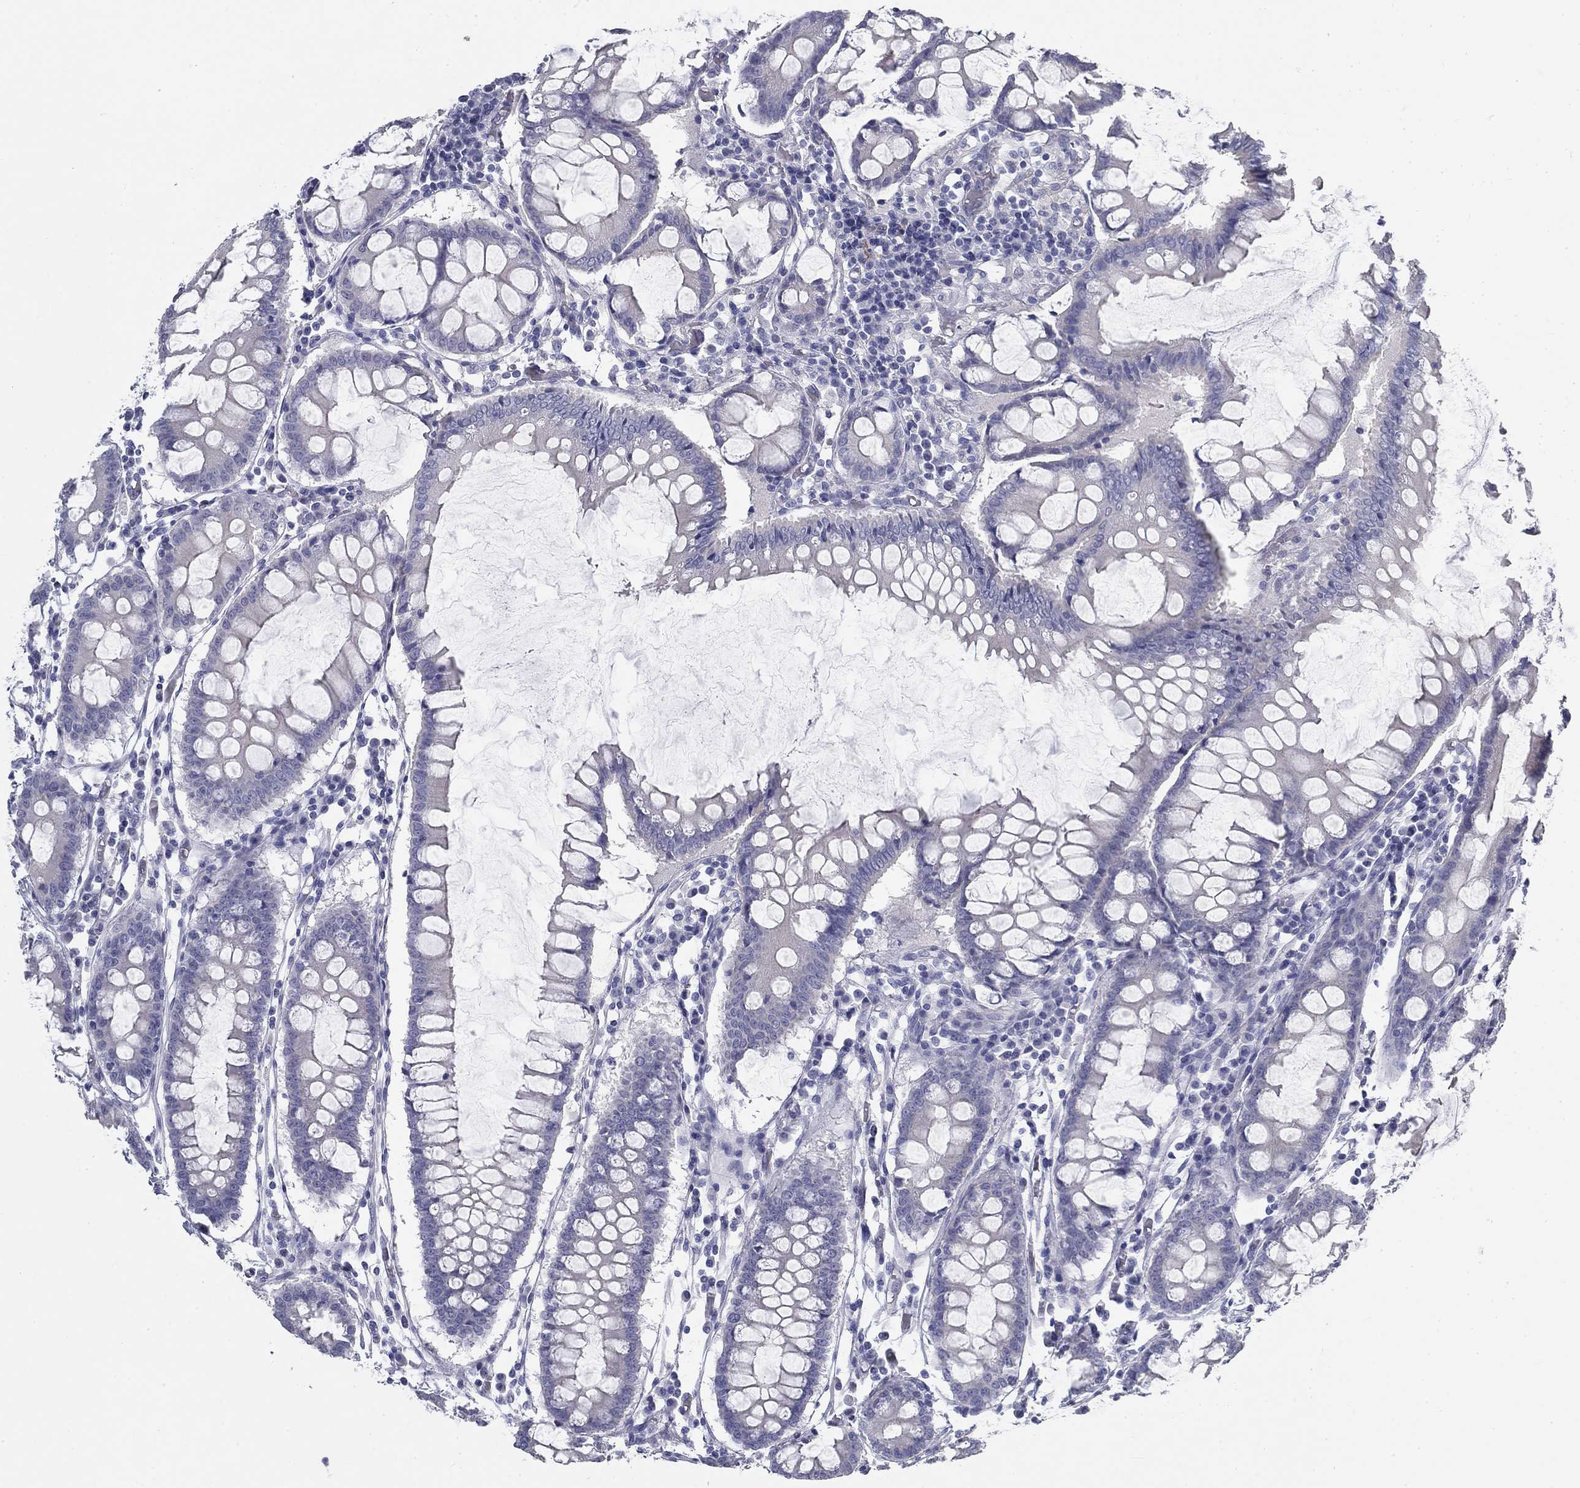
{"staining": {"intensity": "negative", "quantity": "none", "location": "none"}, "tissue": "colorectal cancer", "cell_type": "Tumor cells", "image_type": "cancer", "snomed": [{"axis": "morphology", "description": "Adenocarcinoma, NOS"}, {"axis": "topography", "description": "Colon"}], "caption": "Tumor cells are negative for protein expression in human adenocarcinoma (colorectal). (DAB immunohistochemistry (IHC), high magnification).", "gene": "GALNTL5", "patient": {"sex": "female", "age": 82}}